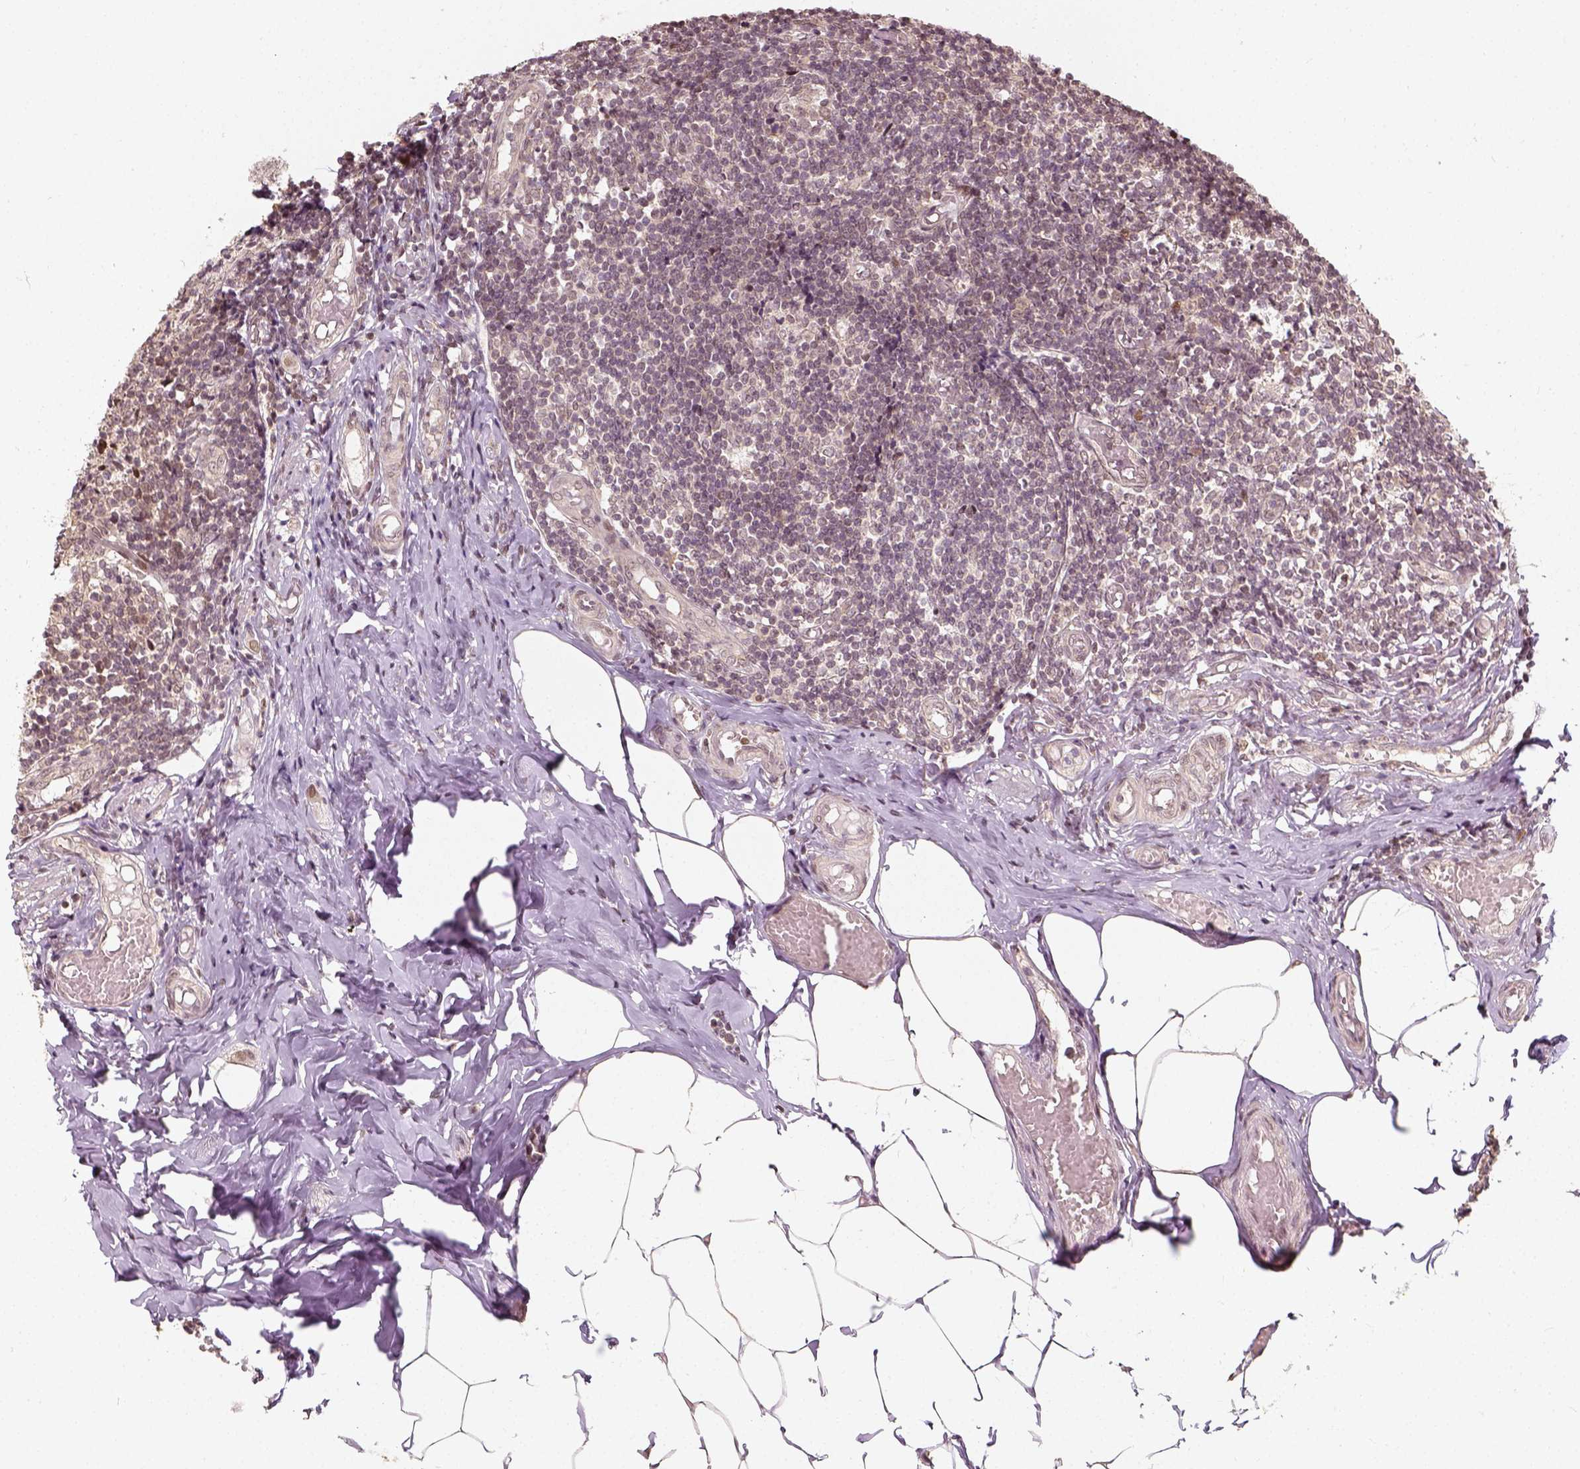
{"staining": {"intensity": "moderate", "quantity": "<25%", "location": "cytoplasmic/membranous,nuclear"}, "tissue": "appendix", "cell_type": "Glandular cells", "image_type": "normal", "snomed": [{"axis": "morphology", "description": "Normal tissue, NOS"}, {"axis": "topography", "description": "Appendix"}], "caption": "Immunohistochemical staining of normal appendix exhibits low levels of moderate cytoplasmic/membranous,nuclear staining in about <25% of glandular cells.", "gene": "ZMAT3", "patient": {"sex": "female", "age": 32}}